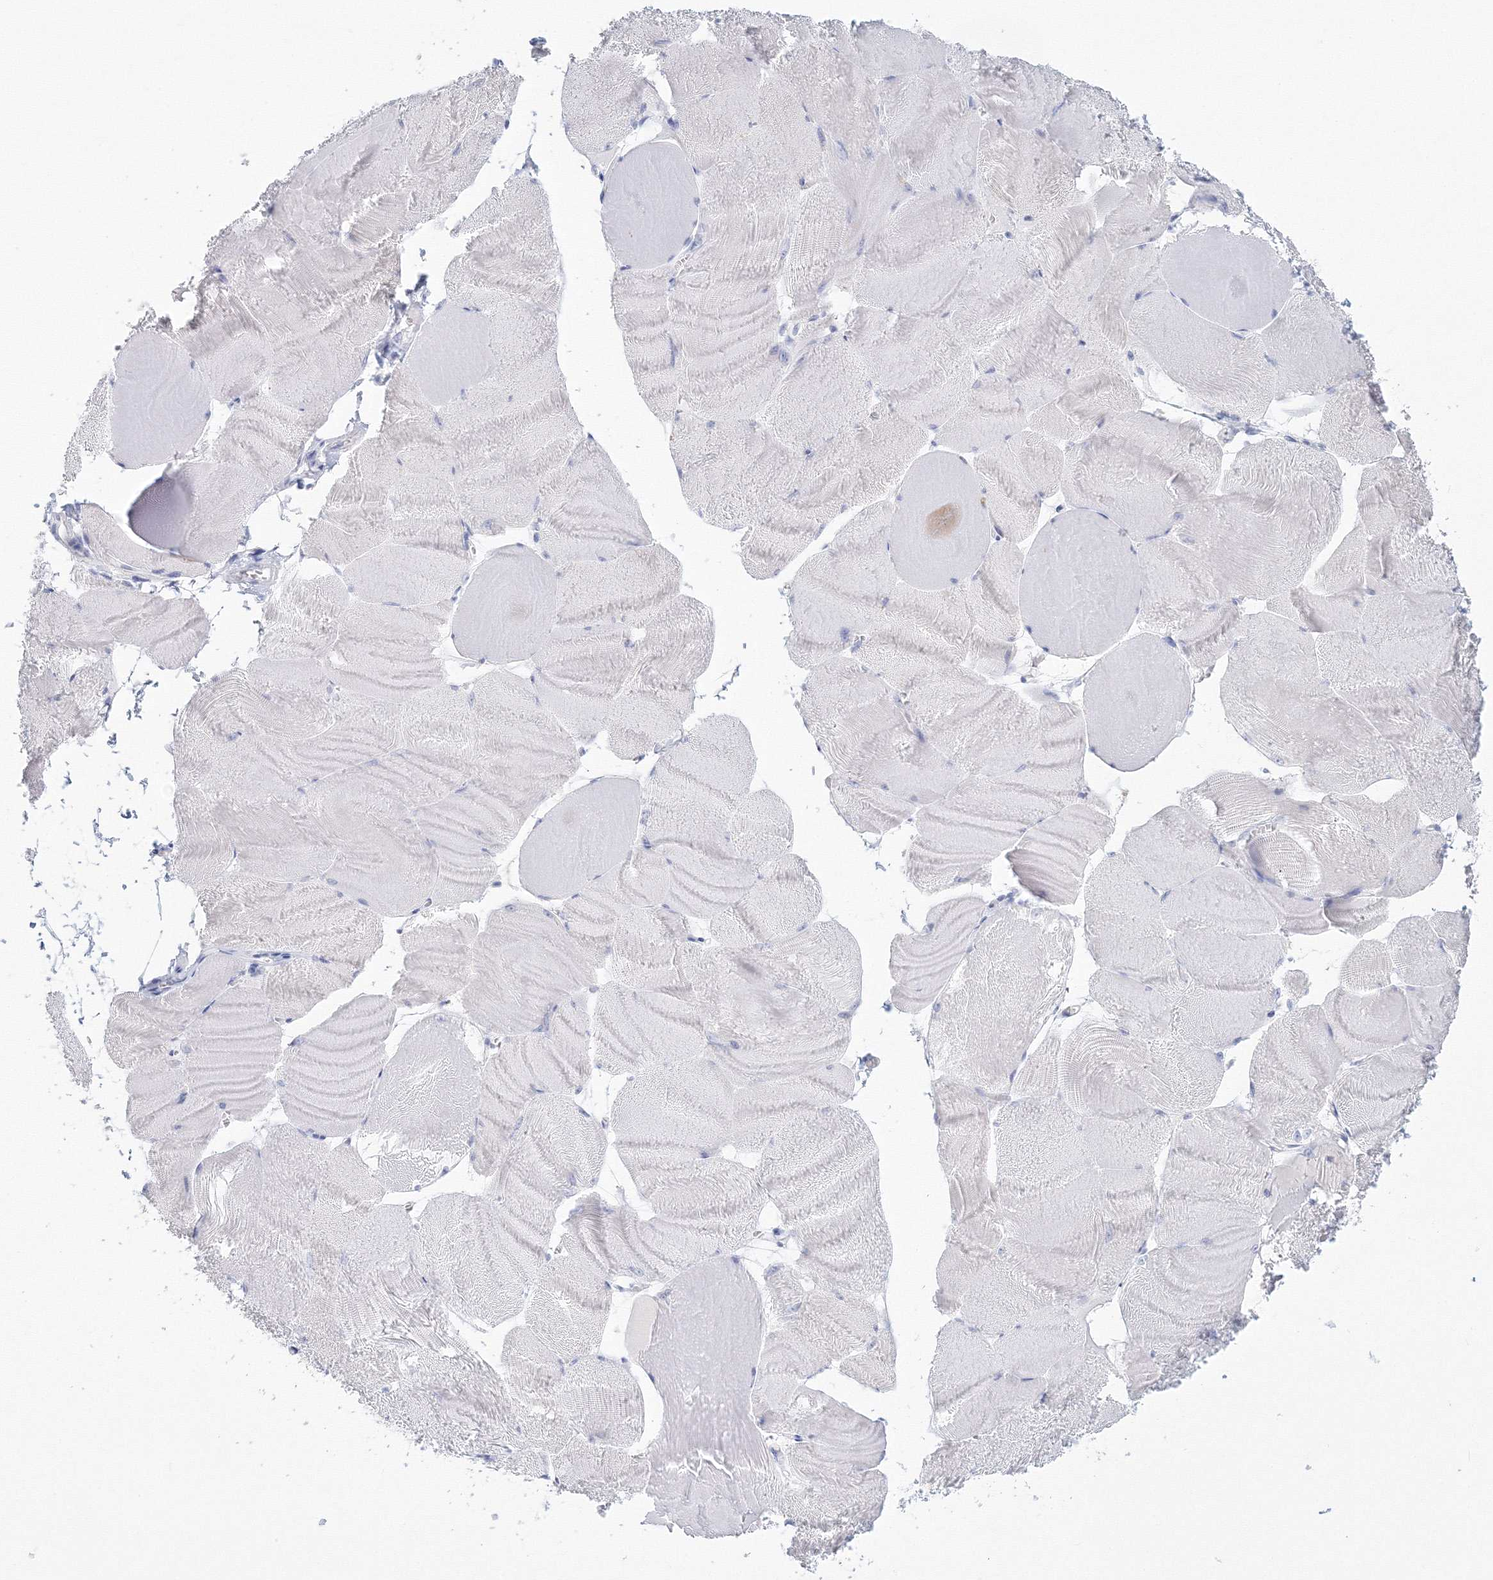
{"staining": {"intensity": "negative", "quantity": "none", "location": "none"}, "tissue": "skeletal muscle", "cell_type": "Myocytes", "image_type": "normal", "snomed": [{"axis": "morphology", "description": "Normal tissue, NOS"}, {"axis": "morphology", "description": "Basal cell carcinoma"}, {"axis": "topography", "description": "Skeletal muscle"}], "caption": "The image exhibits no significant staining in myocytes of skeletal muscle.", "gene": "VSIG1", "patient": {"sex": "female", "age": 64}}